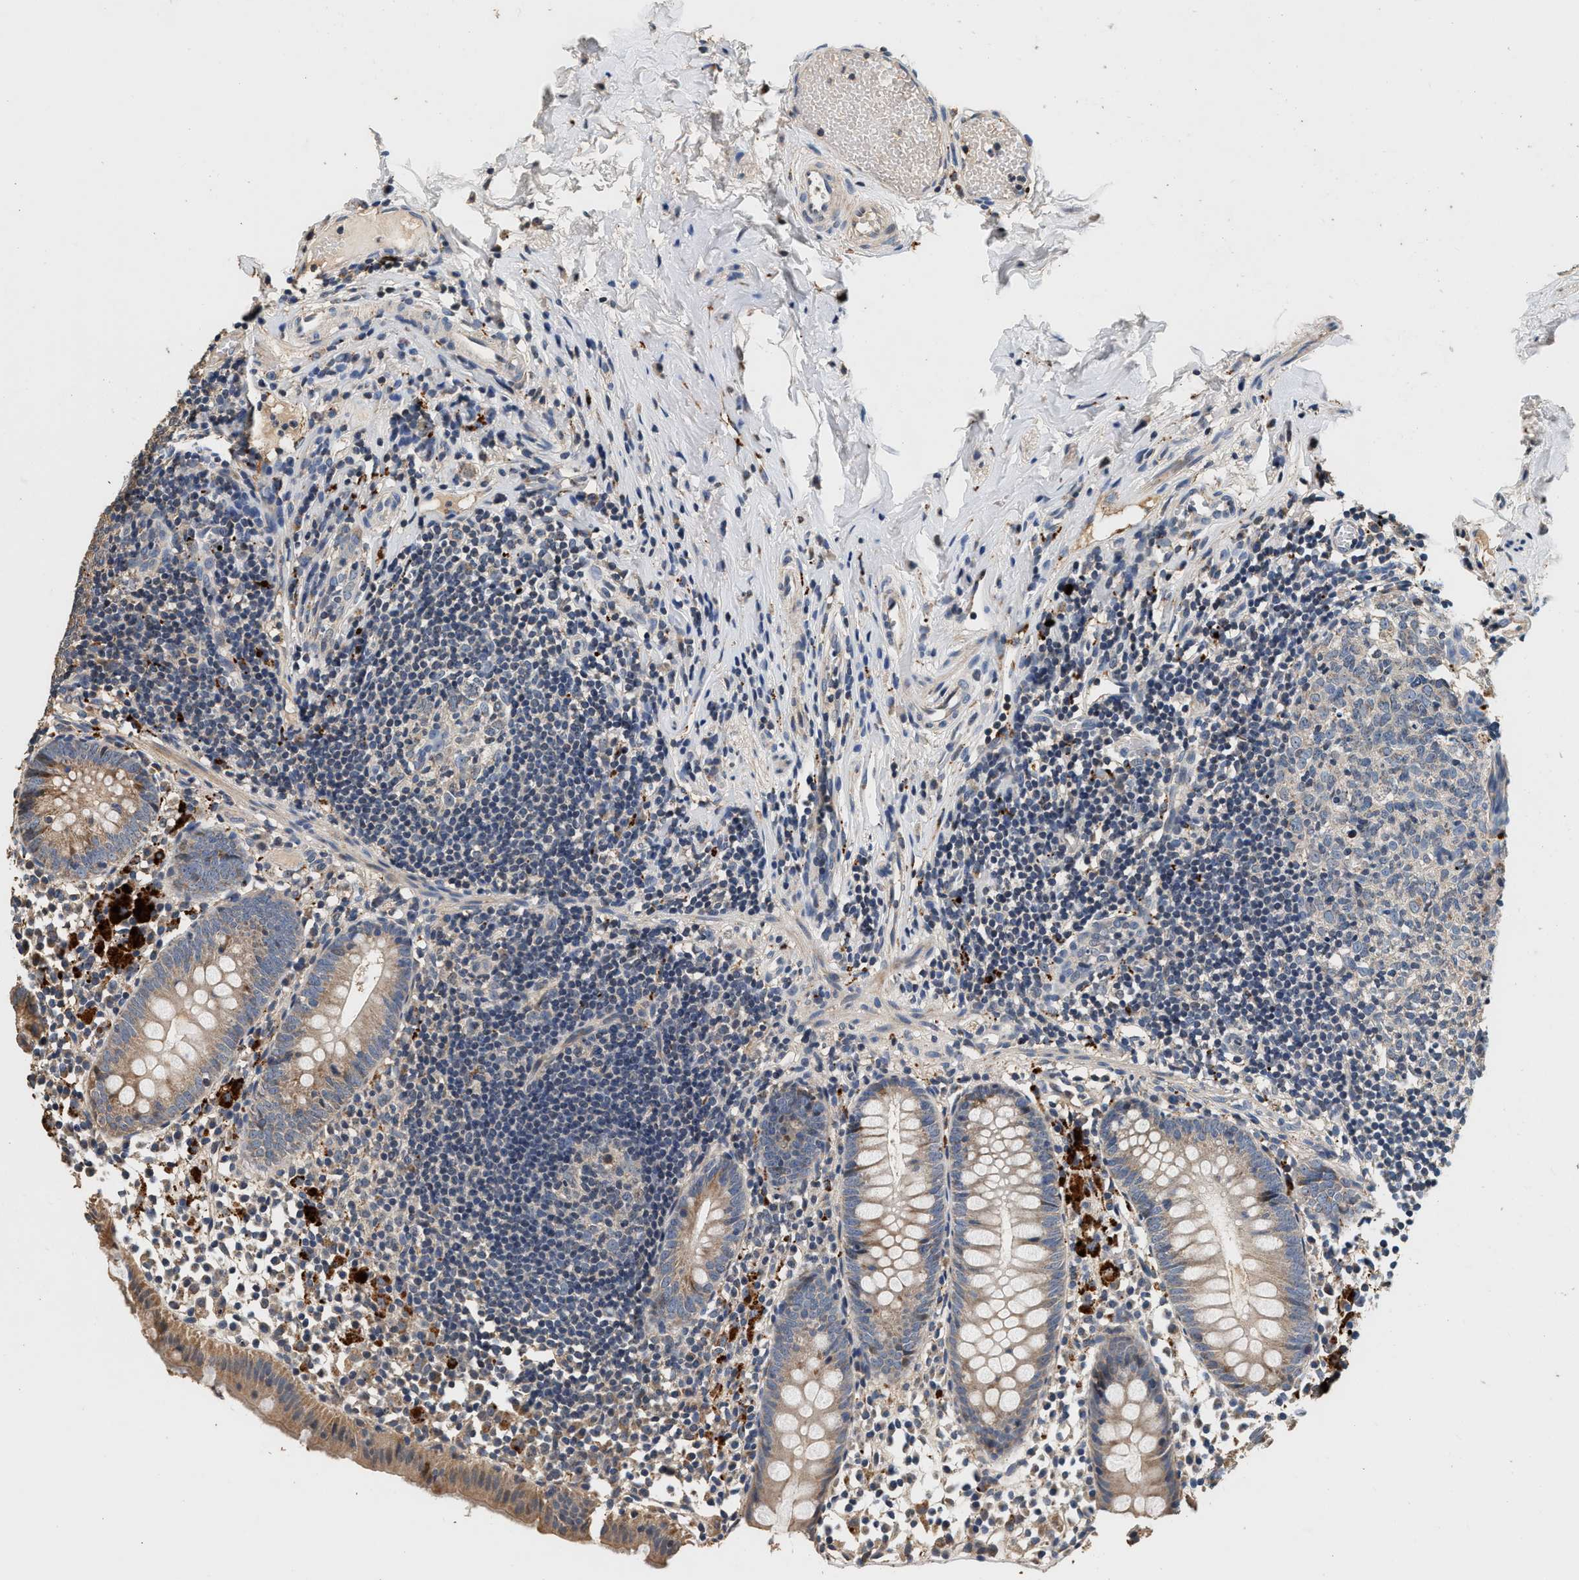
{"staining": {"intensity": "weak", "quantity": ">75%", "location": "cytoplasmic/membranous"}, "tissue": "appendix", "cell_type": "Glandular cells", "image_type": "normal", "snomed": [{"axis": "morphology", "description": "Normal tissue, NOS"}, {"axis": "topography", "description": "Appendix"}], "caption": "Weak cytoplasmic/membranous staining is seen in about >75% of glandular cells in benign appendix.", "gene": "PTGR3", "patient": {"sex": "female", "age": 20}}